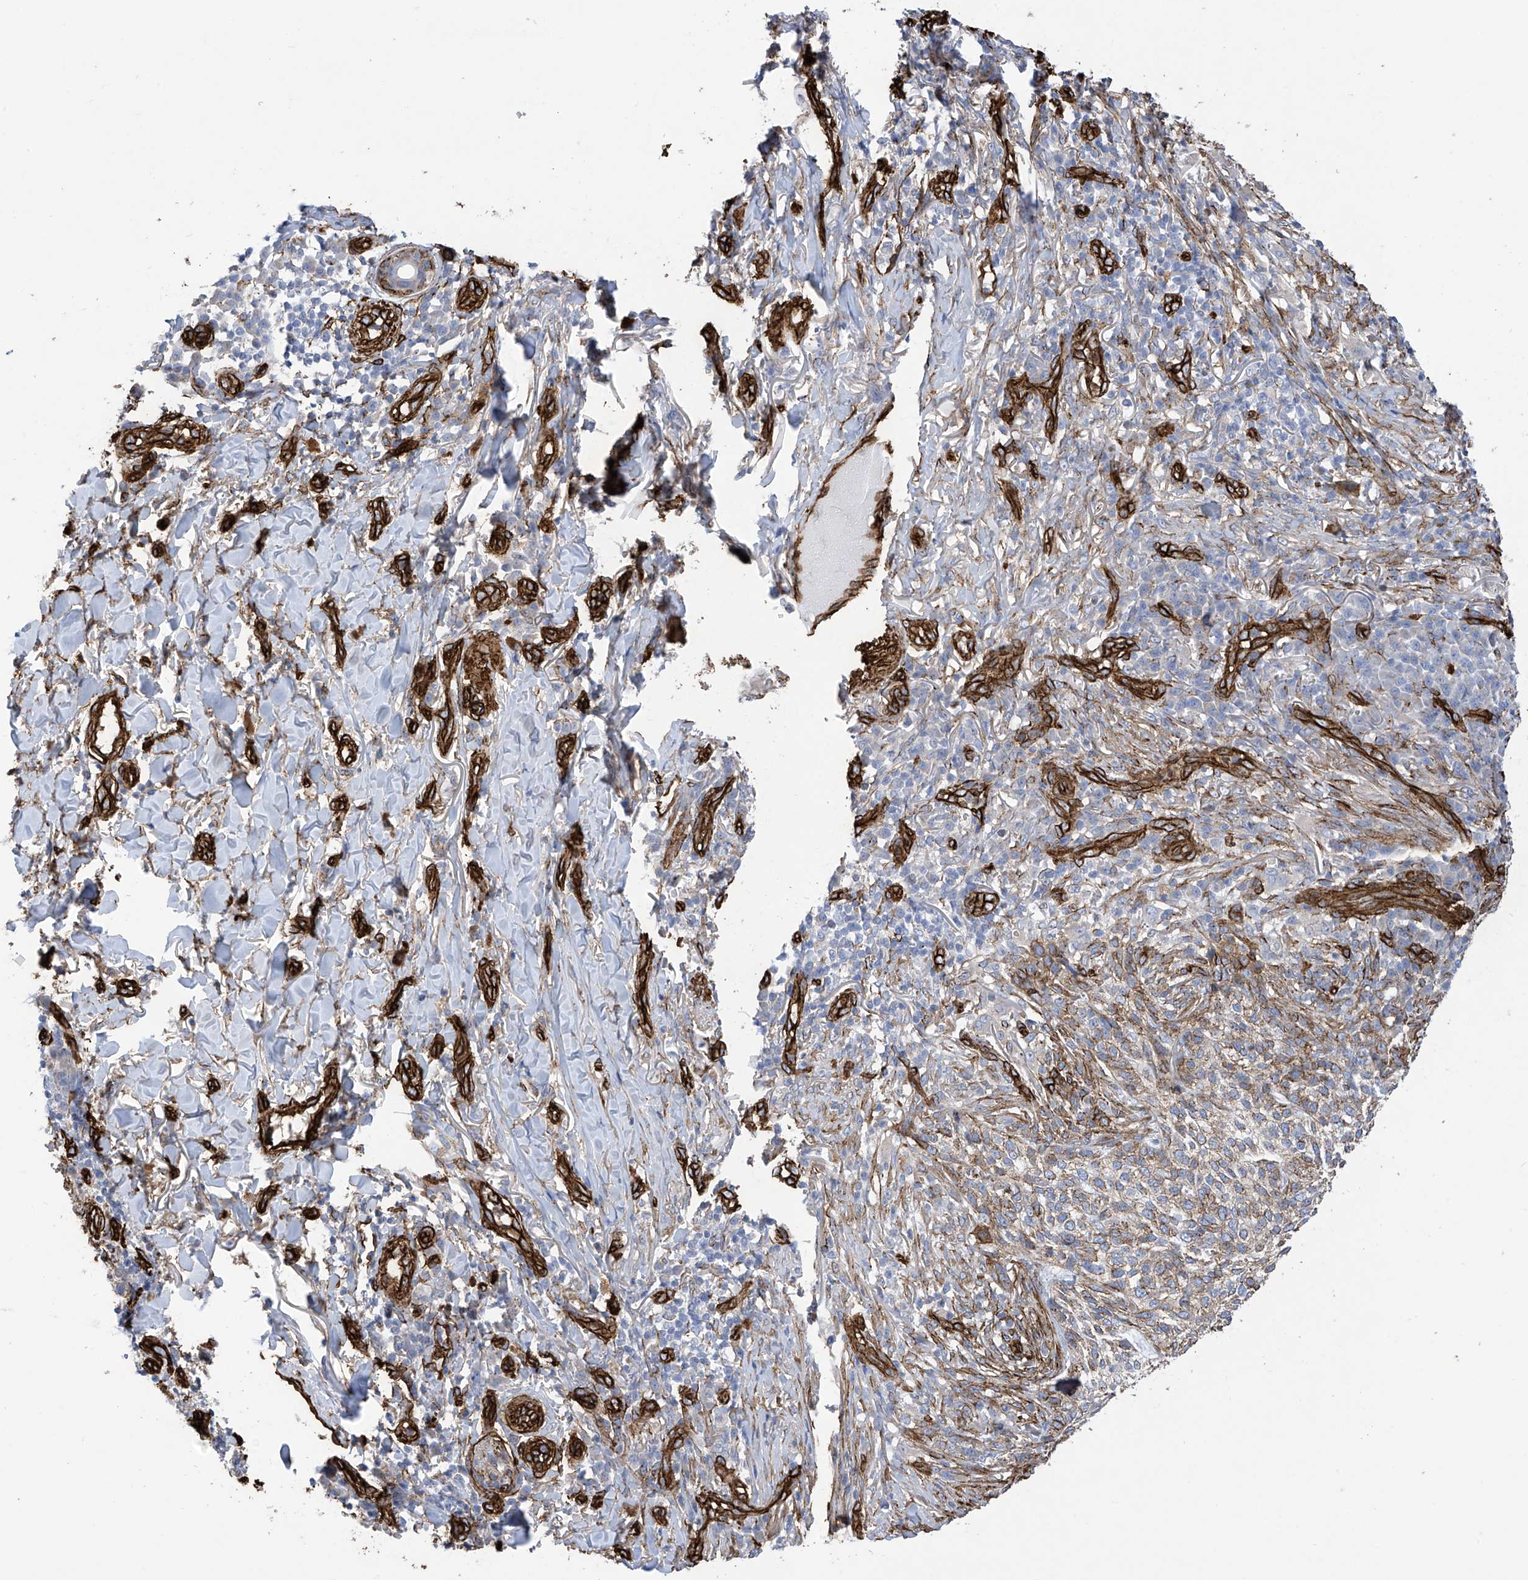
{"staining": {"intensity": "moderate", "quantity": ">75%", "location": "cytoplasmic/membranous"}, "tissue": "skin cancer", "cell_type": "Tumor cells", "image_type": "cancer", "snomed": [{"axis": "morphology", "description": "Basal cell carcinoma"}, {"axis": "topography", "description": "Skin"}], "caption": "A medium amount of moderate cytoplasmic/membranous positivity is present in approximately >75% of tumor cells in skin cancer tissue.", "gene": "UBTD1", "patient": {"sex": "female", "age": 64}}